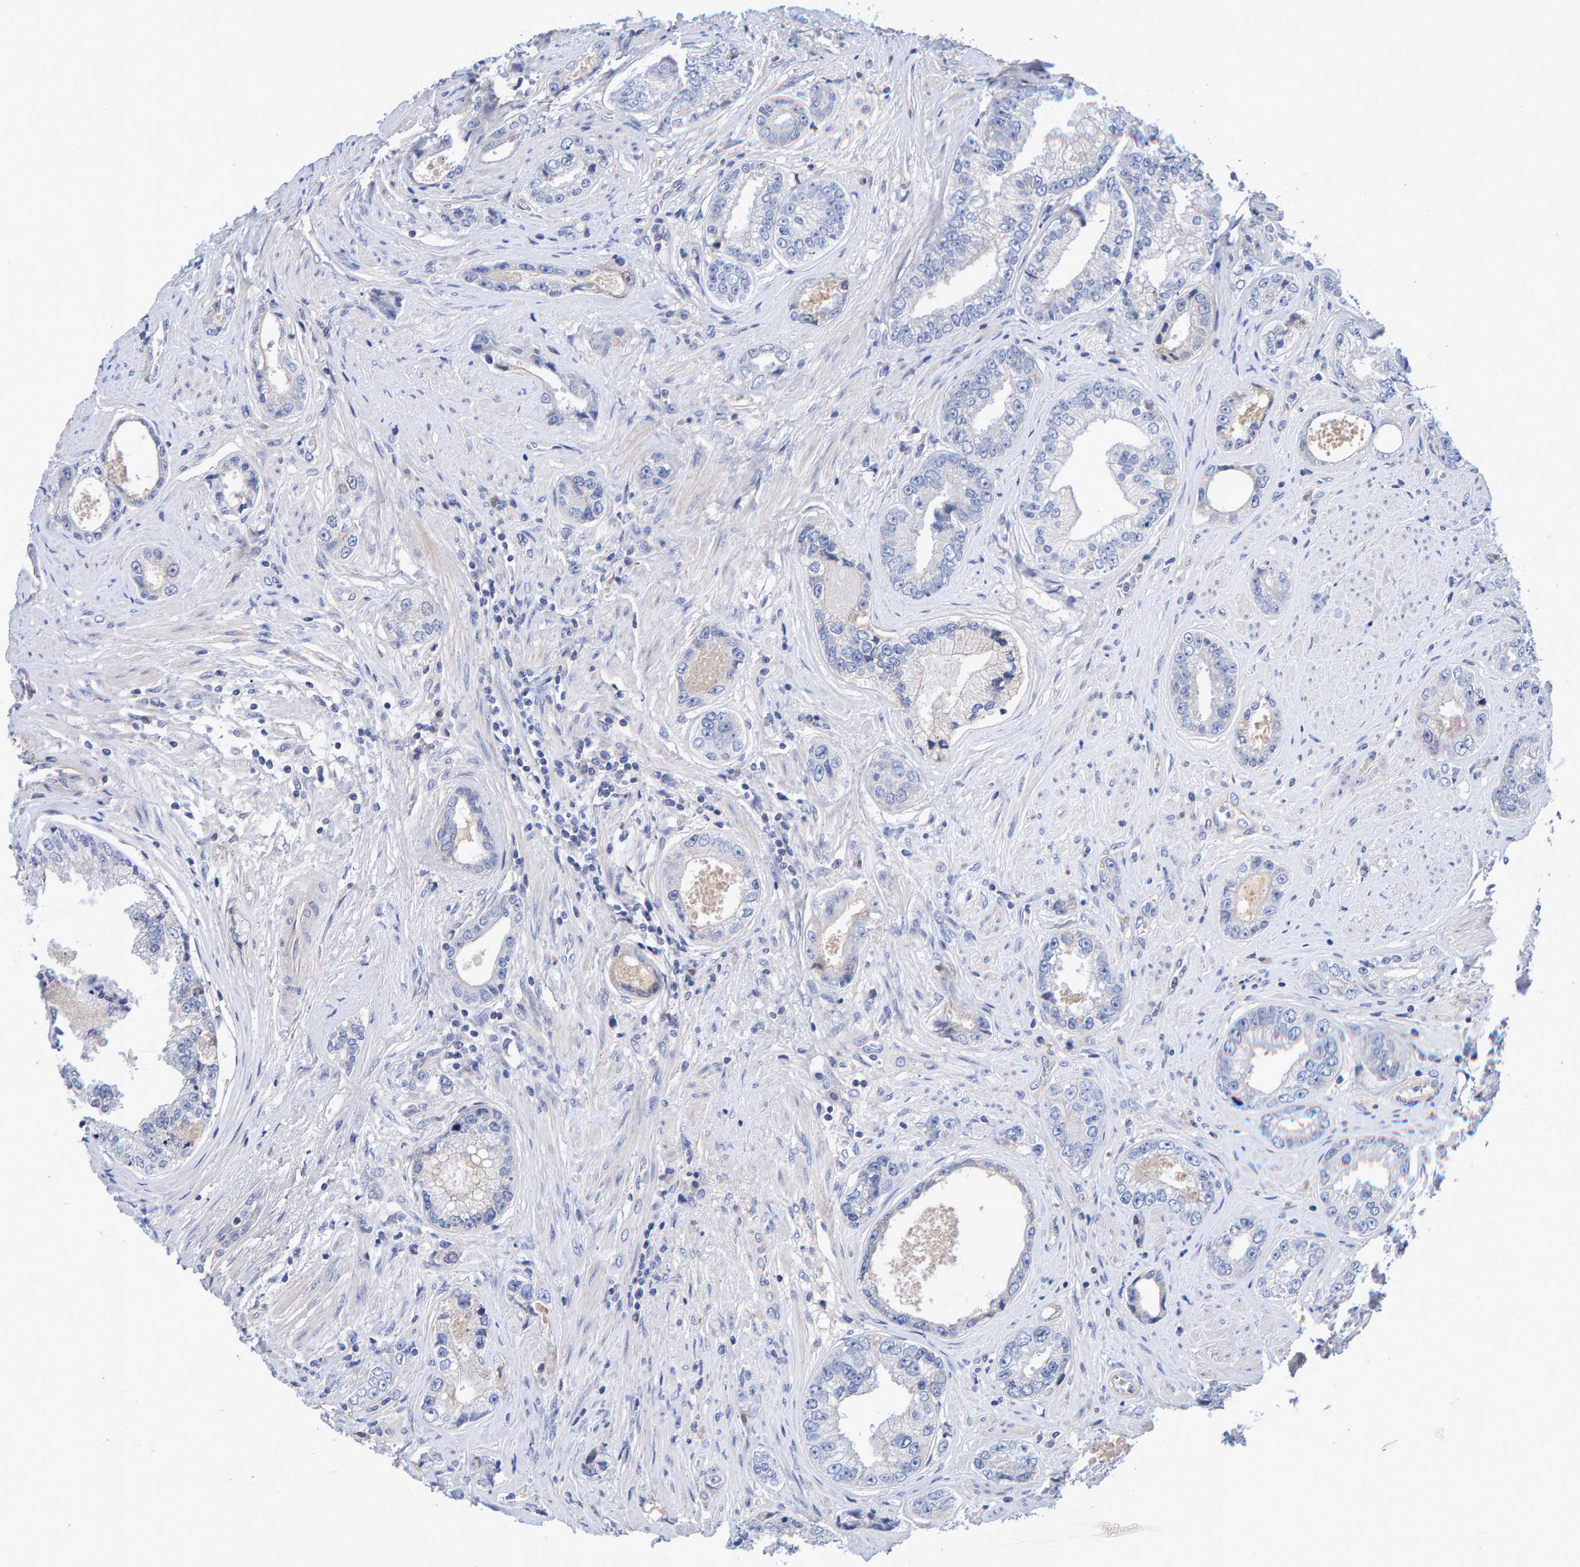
{"staining": {"intensity": "negative", "quantity": "none", "location": "none"}, "tissue": "prostate cancer", "cell_type": "Tumor cells", "image_type": "cancer", "snomed": [{"axis": "morphology", "description": "Adenocarcinoma, High grade"}, {"axis": "topography", "description": "Prostate"}], "caption": "The image reveals no significant expression in tumor cells of high-grade adenocarcinoma (prostate).", "gene": "EFR3A", "patient": {"sex": "male", "age": 61}}